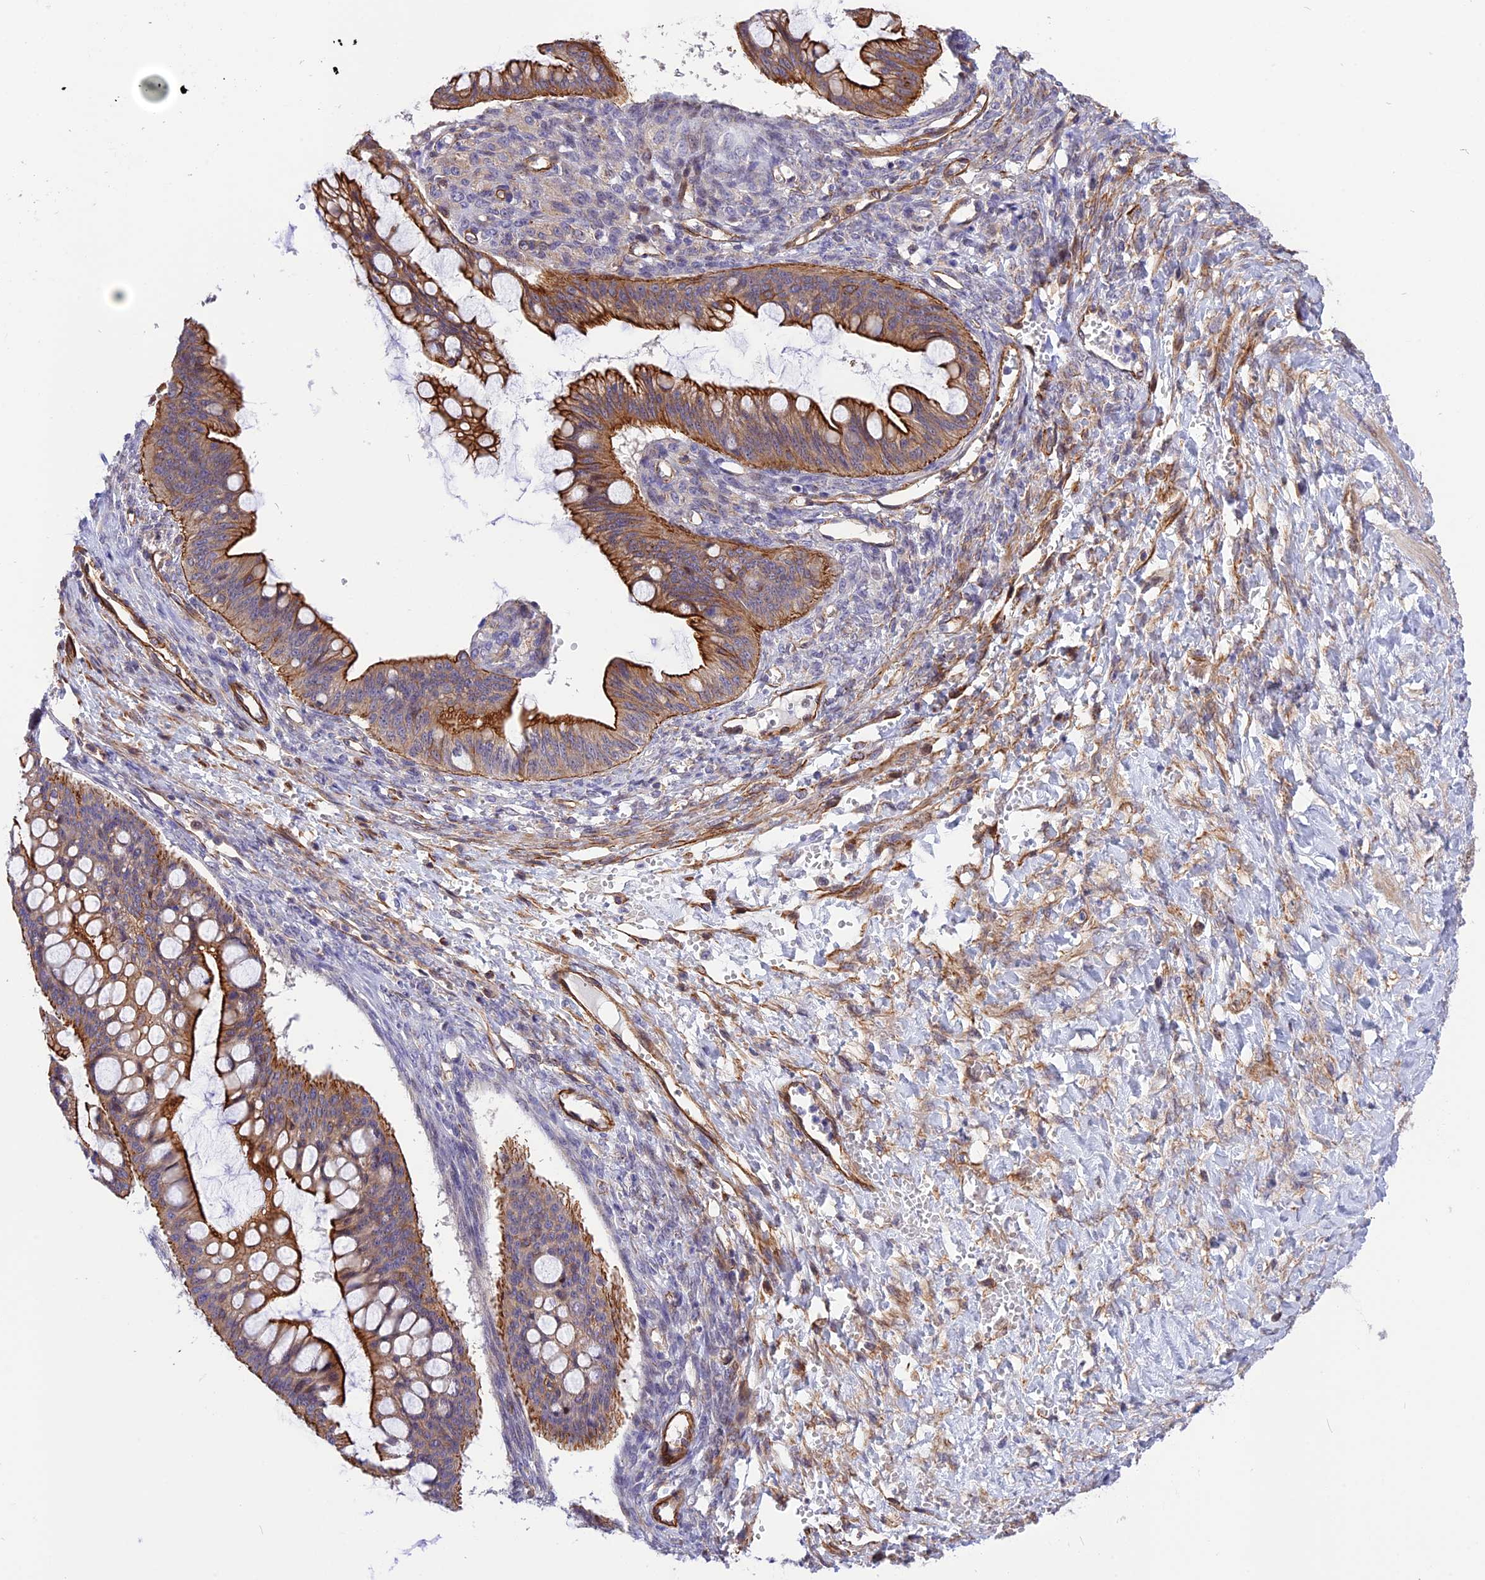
{"staining": {"intensity": "moderate", "quantity": "25%-75%", "location": "cytoplasmic/membranous"}, "tissue": "ovarian cancer", "cell_type": "Tumor cells", "image_type": "cancer", "snomed": [{"axis": "morphology", "description": "Cystadenocarcinoma, mucinous, NOS"}, {"axis": "topography", "description": "Ovary"}], "caption": "A high-resolution image shows IHC staining of ovarian cancer, which shows moderate cytoplasmic/membranous positivity in about 25%-75% of tumor cells. Using DAB (3,3'-diaminobenzidine) (brown) and hematoxylin (blue) stains, captured at high magnification using brightfield microscopy.", "gene": "R3HDM4", "patient": {"sex": "female", "age": 73}}